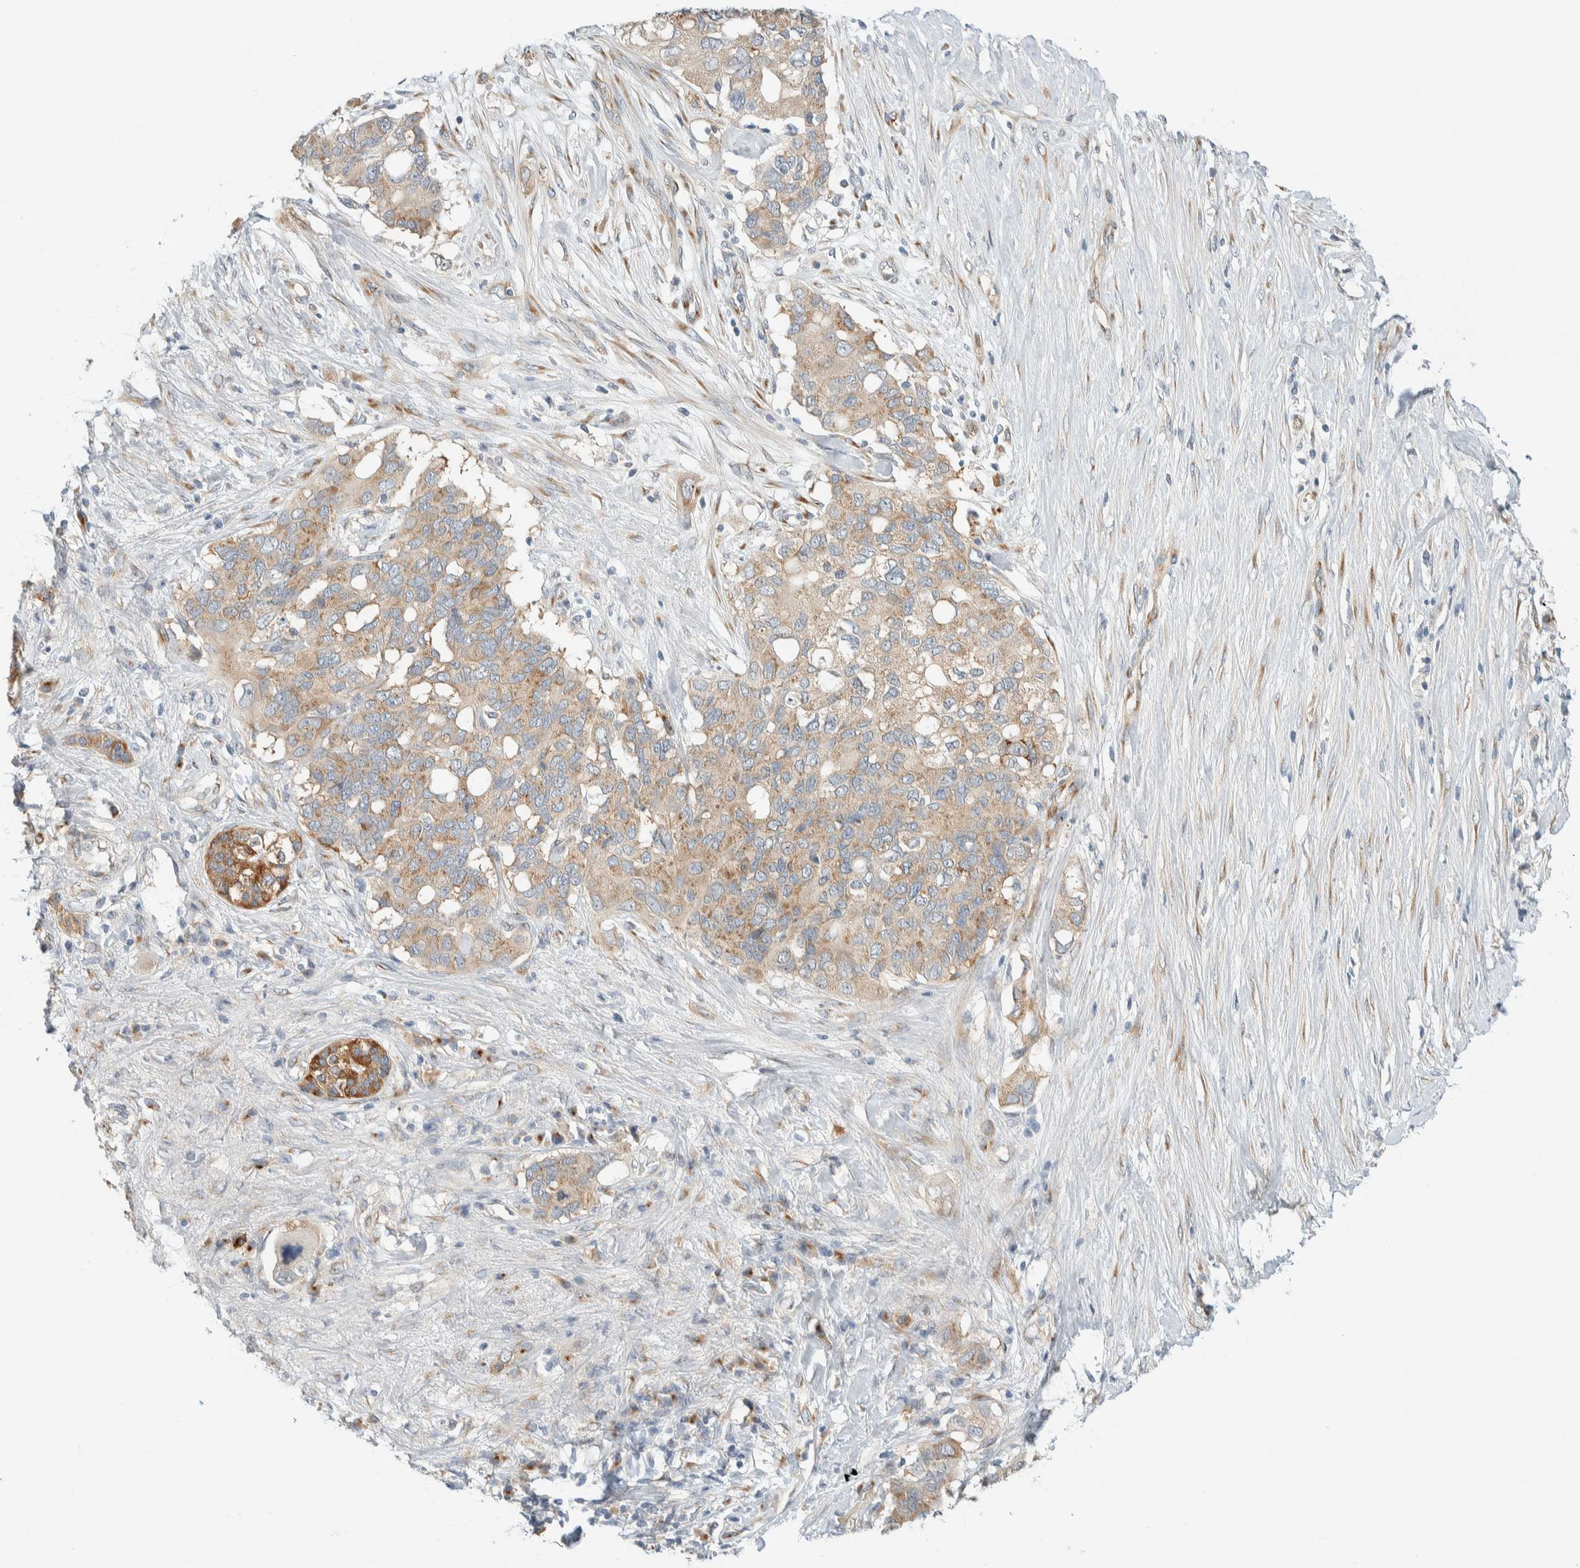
{"staining": {"intensity": "weak", "quantity": ">75%", "location": "cytoplasmic/membranous"}, "tissue": "pancreatic cancer", "cell_type": "Tumor cells", "image_type": "cancer", "snomed": [{"axis": "morphology", "description": "Adenocarcinoma, NOS"}, {"axis": "topography", "description": "Pancreas"}], "caption": "Brown immunohistochemical staining in pancreatic cancer (adenocarcinoma) demonstrates weak cytoplasmic/membranous staining in approximately >75% of tumor cells.", "gene": "TMEM184B", "patient": {"sex": "female", "age": 56}}